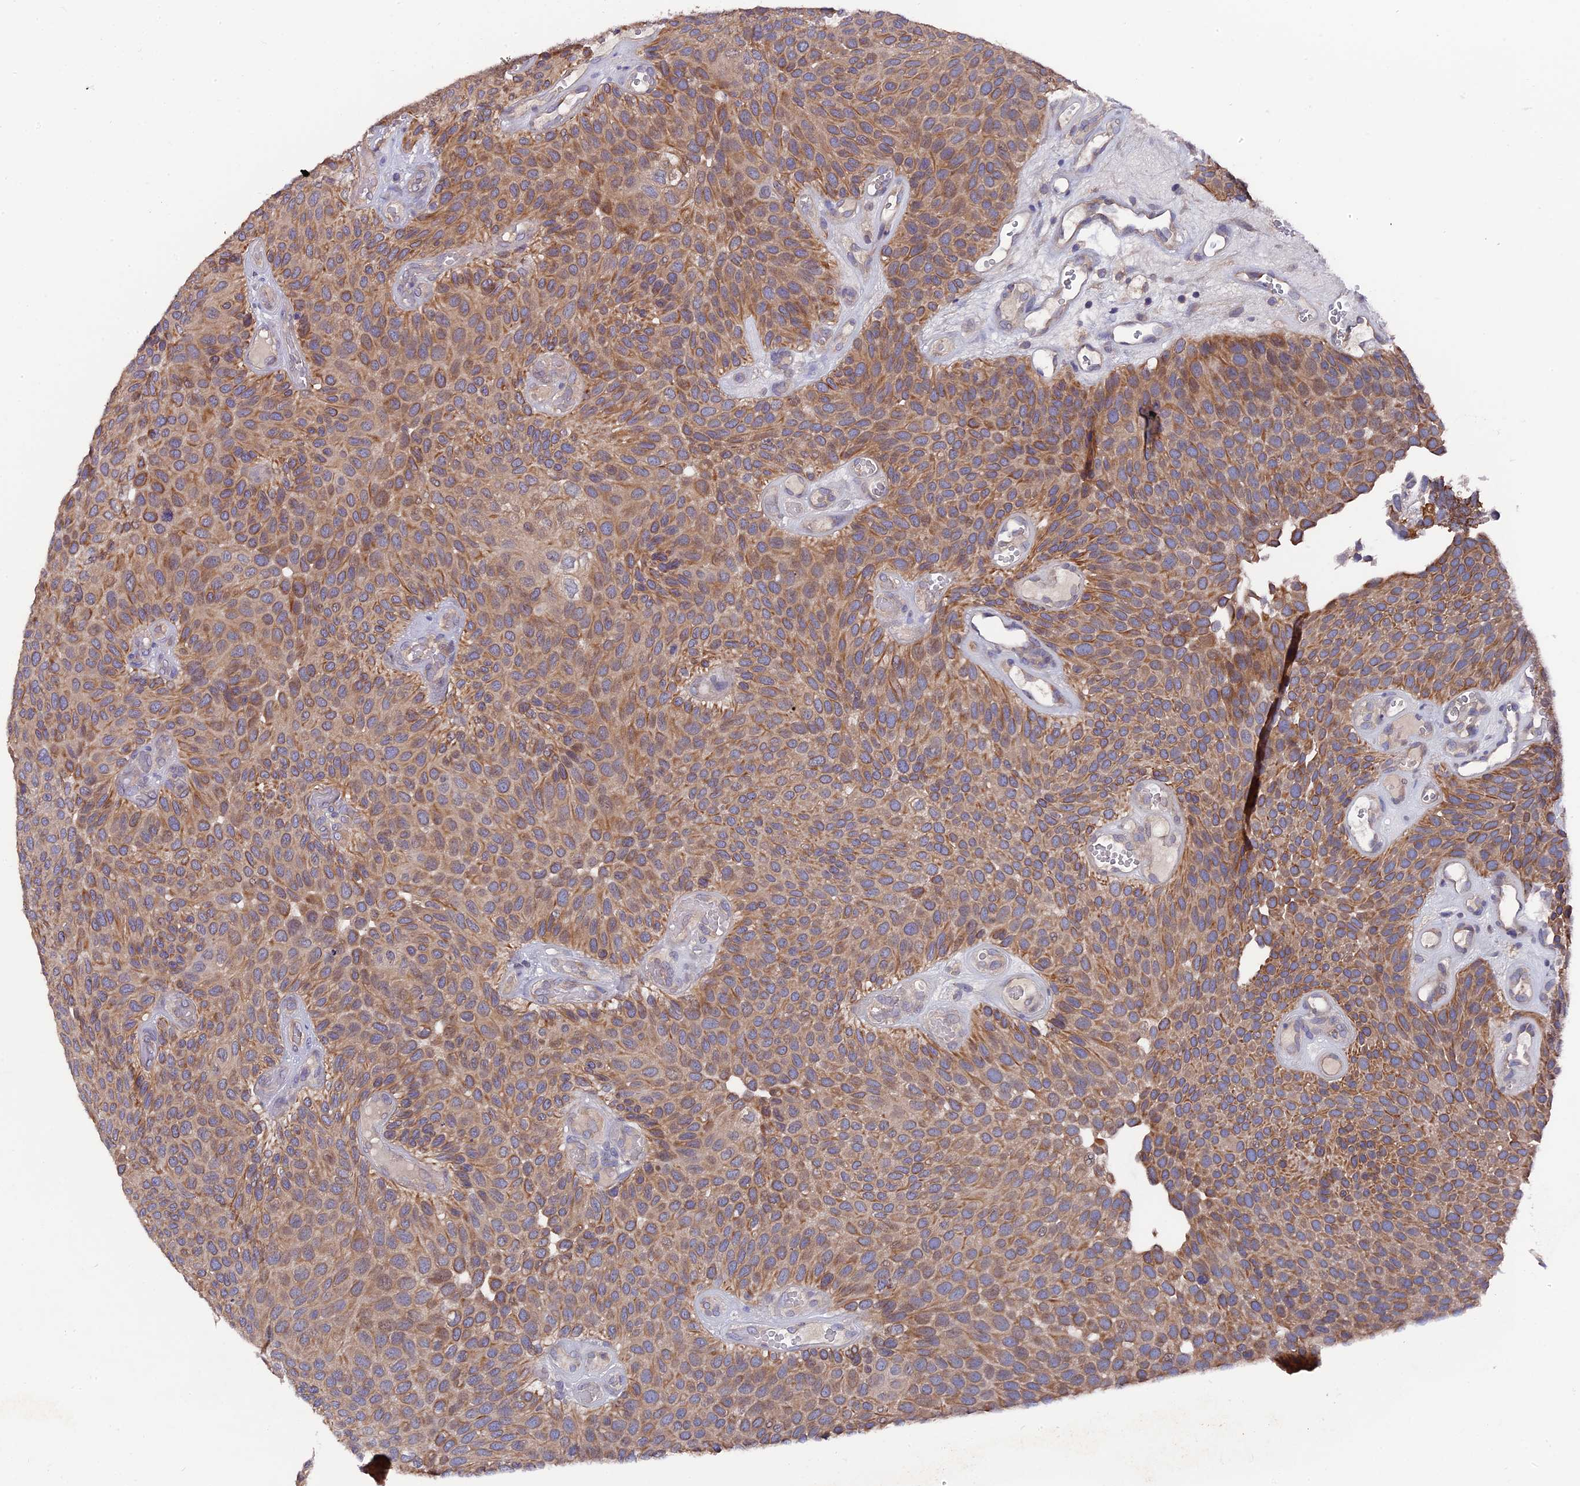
{"staining": {"intensity": "moderate", "quantity": ">75%", "location": "cytoplasmic/membranous"}, "tissue": "urothelial cancer", "cell_type": "Tumor cells", "image_type": "cancer", "snomed": [{"axis": "morphology", "description": "Urothelial carcinoma, Low grade"}, {"axis": "topography", "description": "Urinary bladder"}], "caption": "Urothelial carcinoma (low-grade) was stained to show a protein in brown. There is medium levels of moderate cytoplasmic/membranous staining in approximately >75% of tumor cells. (DAB IHC with brightfield microscopy, high magnification).", "gene": "ZCCHC2", "patient": {"sex": "male", "age": 89}}